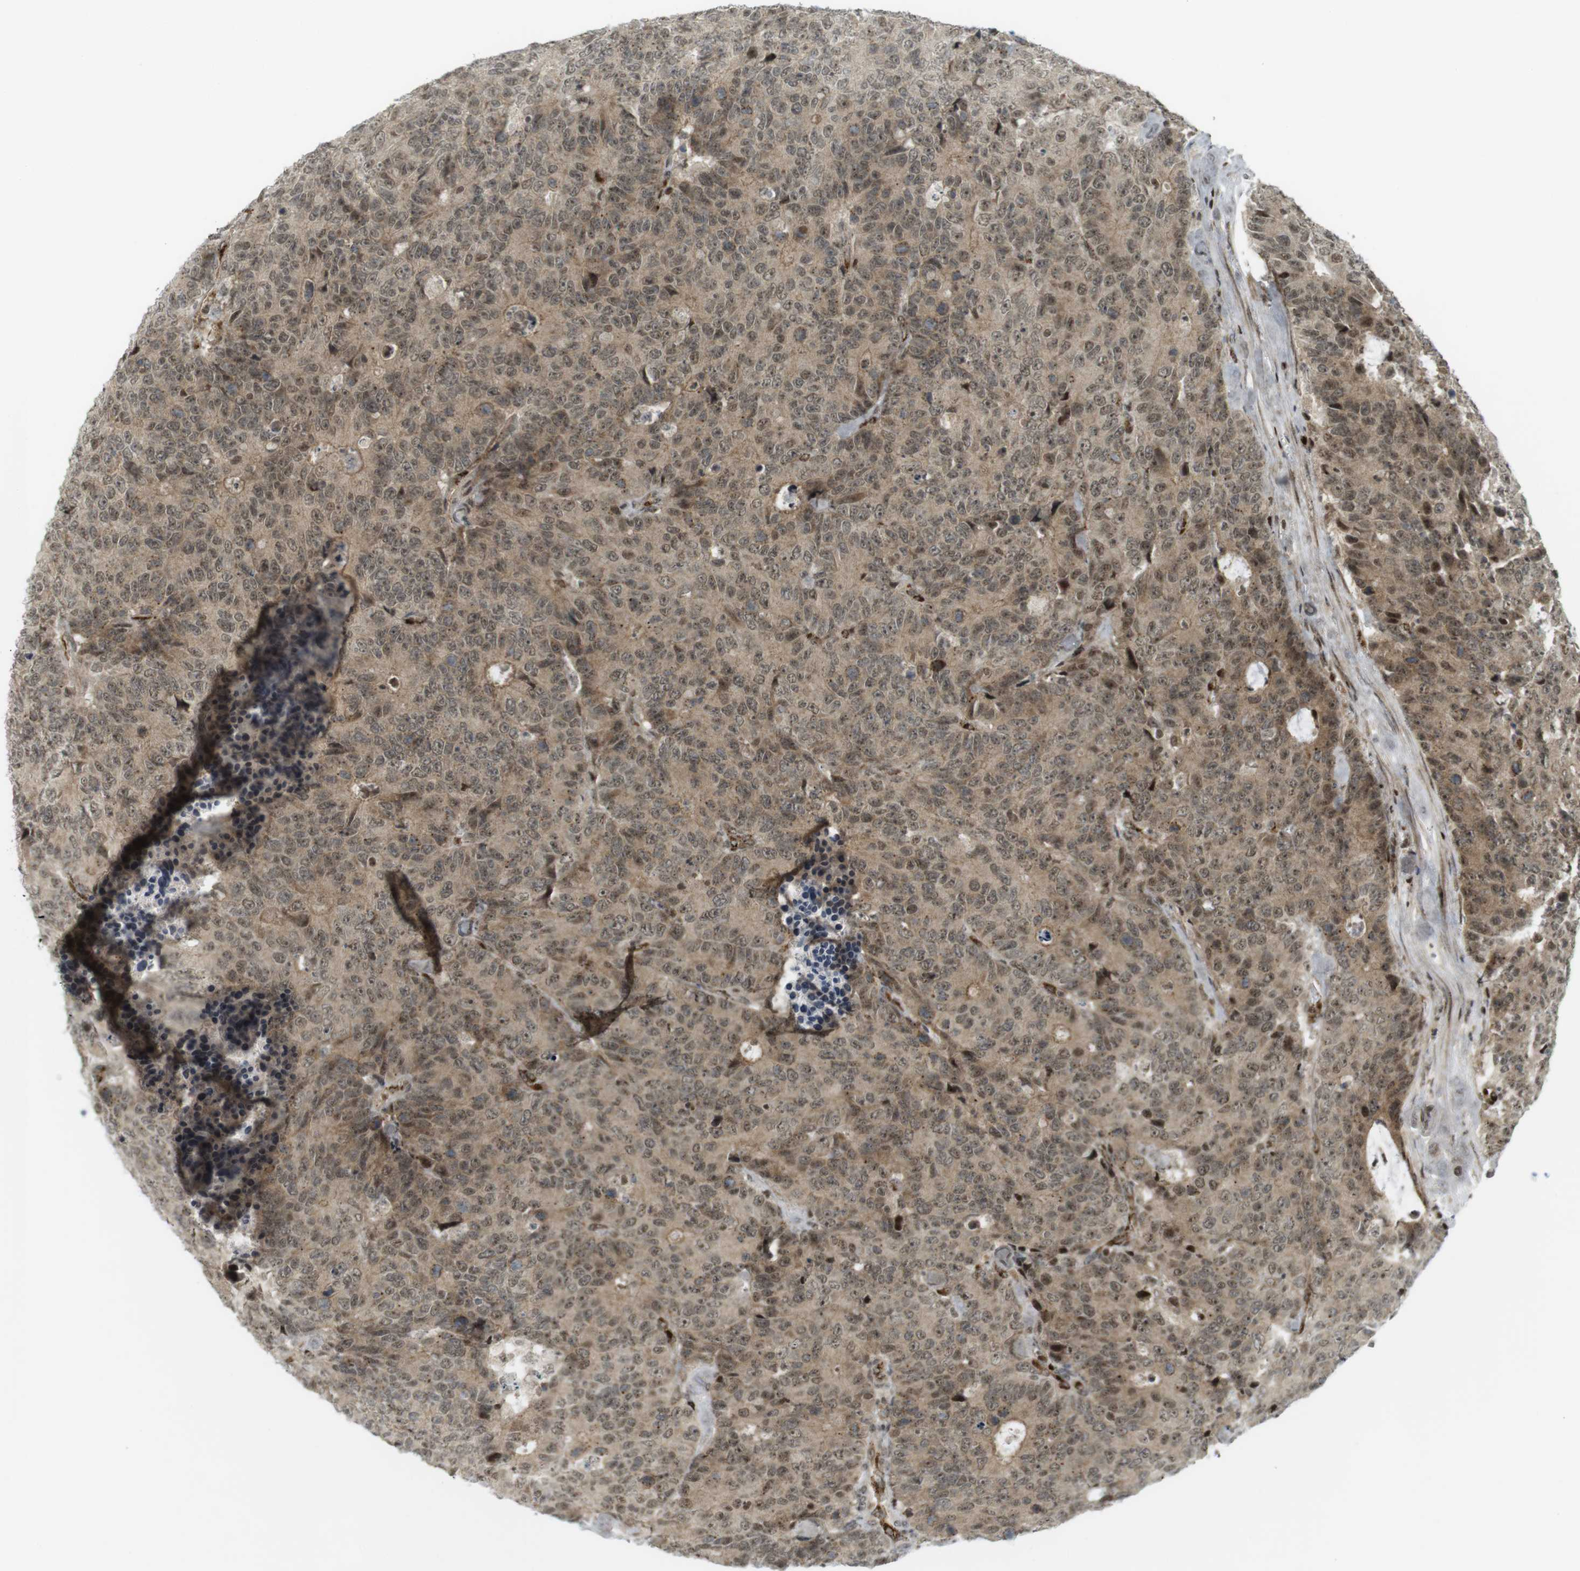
{"staining": {"intensity": "moderate", "quantity": ">75%", "location": "cytoplasmic/membranous,nuclear"}, "tissue": "colorectal cancer", "cell_type": "Tumor cells", "image_type": "cancer", "snomed": [{"axis": "morphology", "description": "Adenocarcinoma, NOS"}, {"axis": "topography", "description": "Colon"}], "caption": "Human colorectal cancer stained with a brown dye displays moderate cytoplasmic/membranous and nuclear positive staining in approximately >75% of tumor cells.", "gene": "PPP1R13B", "patient": {"sex": "female", "age": 86}}